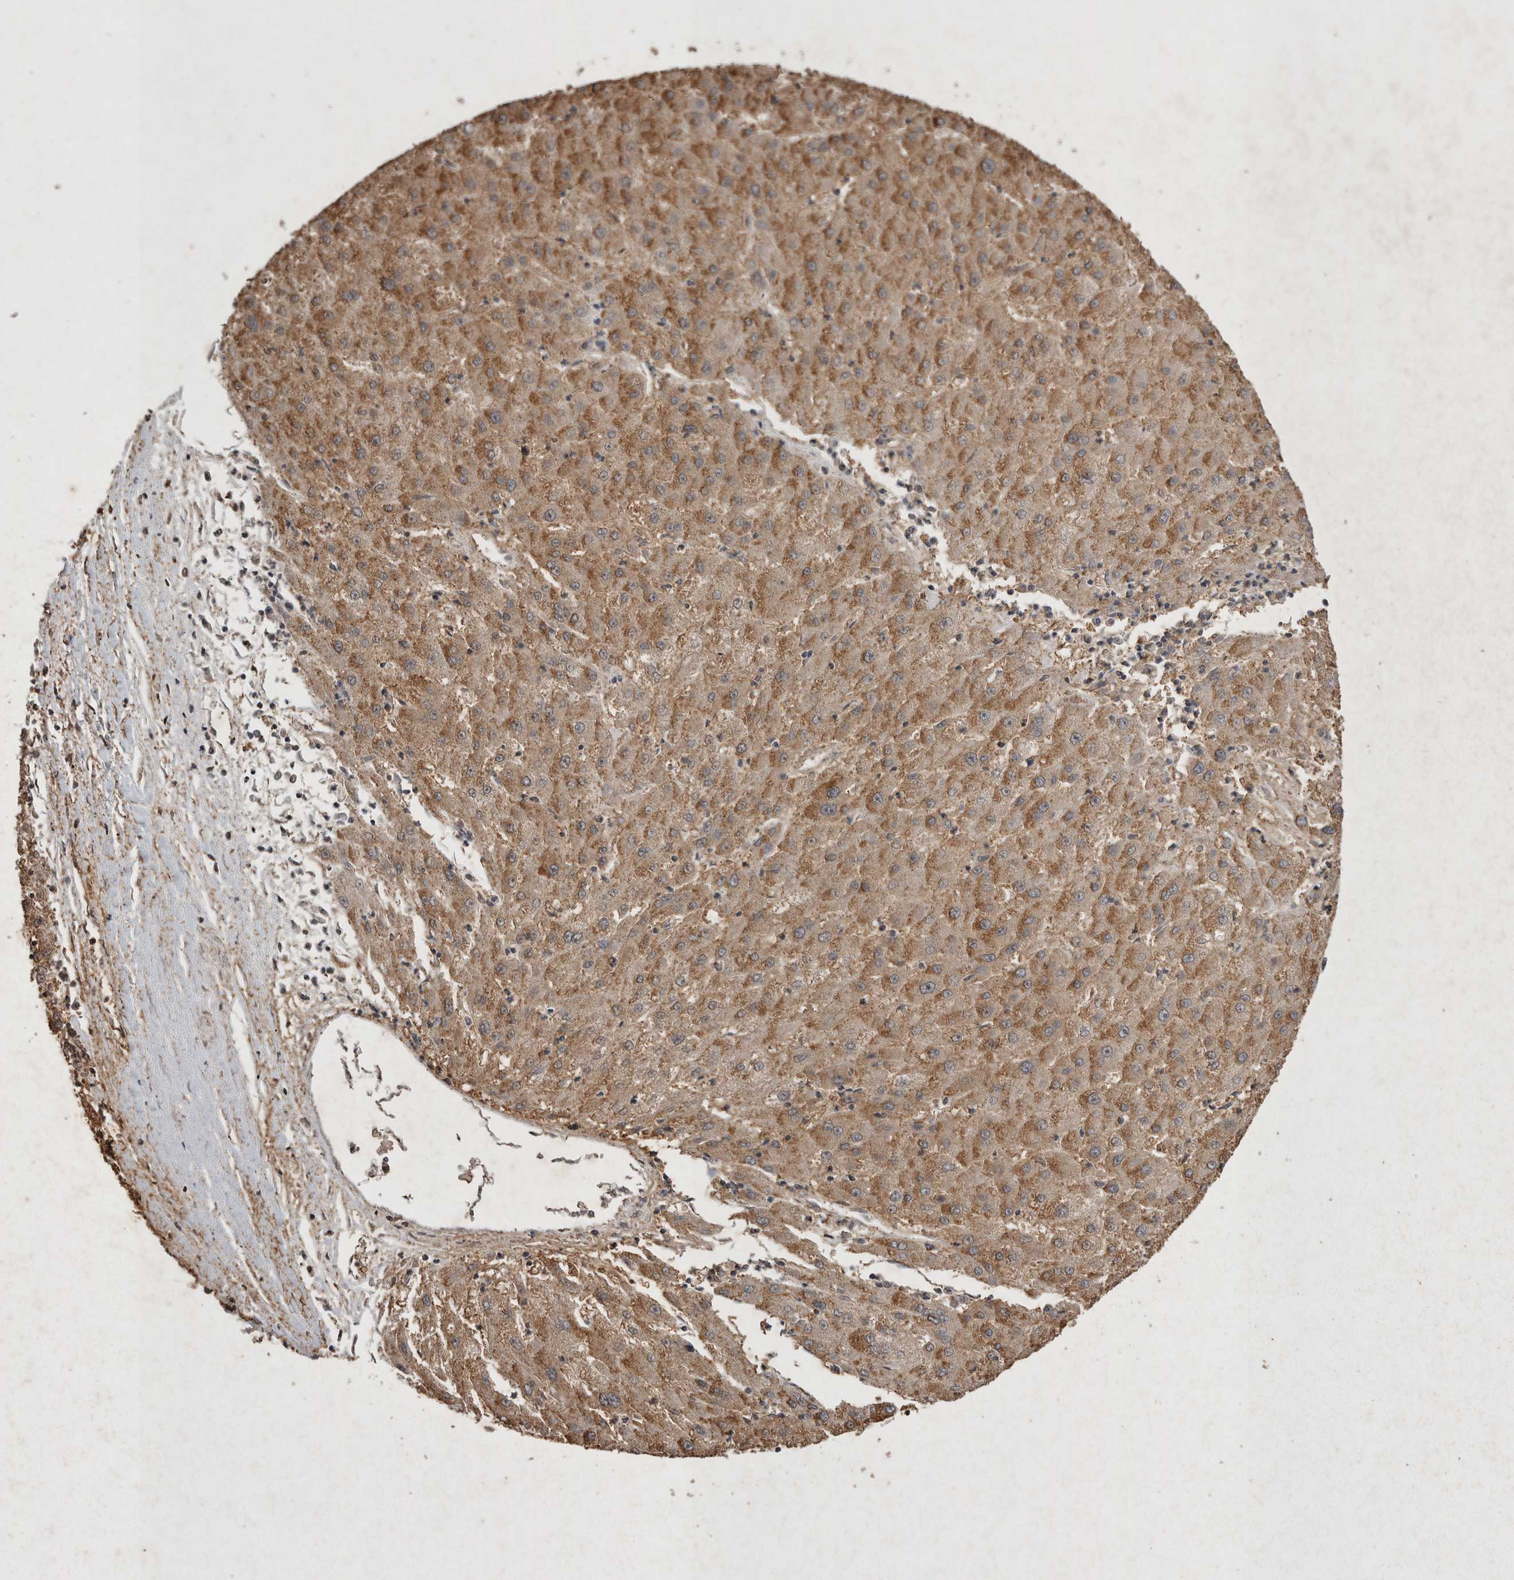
{"staining": {"intensity": "moderate", "quantity": ">75%", "location": "cytoplasmic/membranous"}, "tissue": "liver cancer", "cell_type": "Tumor cells", "image_type": "cancer", "snomed": [{"axis": "morphology", "description": "Carcinoma, Hepatocellular, NOS"}, {"axis": "topography", "description": "Liver"}], "caption": "Liver cancer was stained to show a protein in brown. There is medium levels of moderate cytoplasmic/membranous expression in about >75% of tumor cells.", "gene": "STK11", "patient": {"sex": "male", "age": 72}}